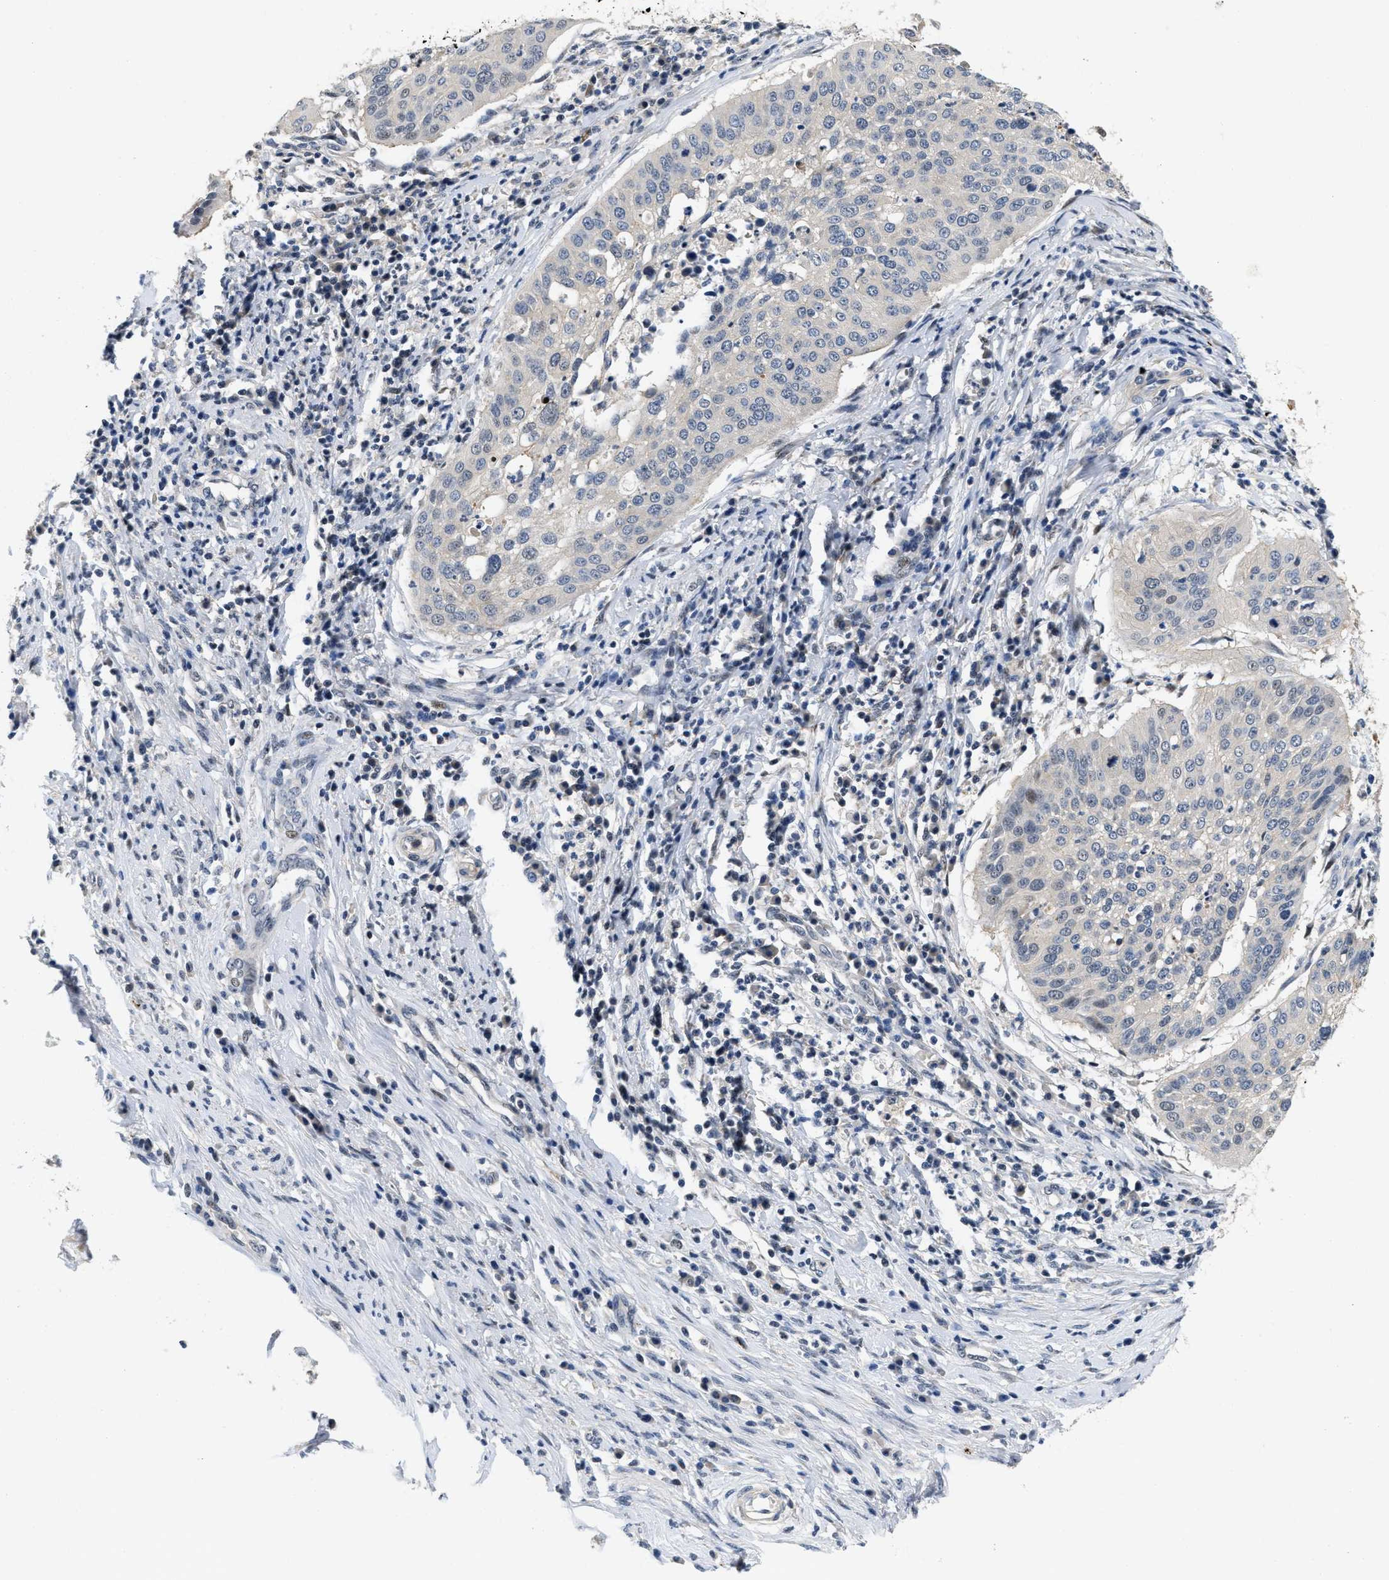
{"staining": {"intensity": "negative", "quantity": "none", "location": "none"}, "tissue": "cervical cancer", "cell_type": "Tumor cells", "image_type": "cancer", "snomed": [{"axis": "morphology", "description": "Normal tissue, NOS"}, {"axis": "morphology", "description": "Squamous cell carcinoma, NOS"}, {"axis": "topography", "description": "Cervix"}], "caption": "Histopathology image shows no protein expression in tumor cells of cervical squamous cell carcinoma tissue.", "gene": "VIP", "patient": {"sex": "female", "age": 39}}